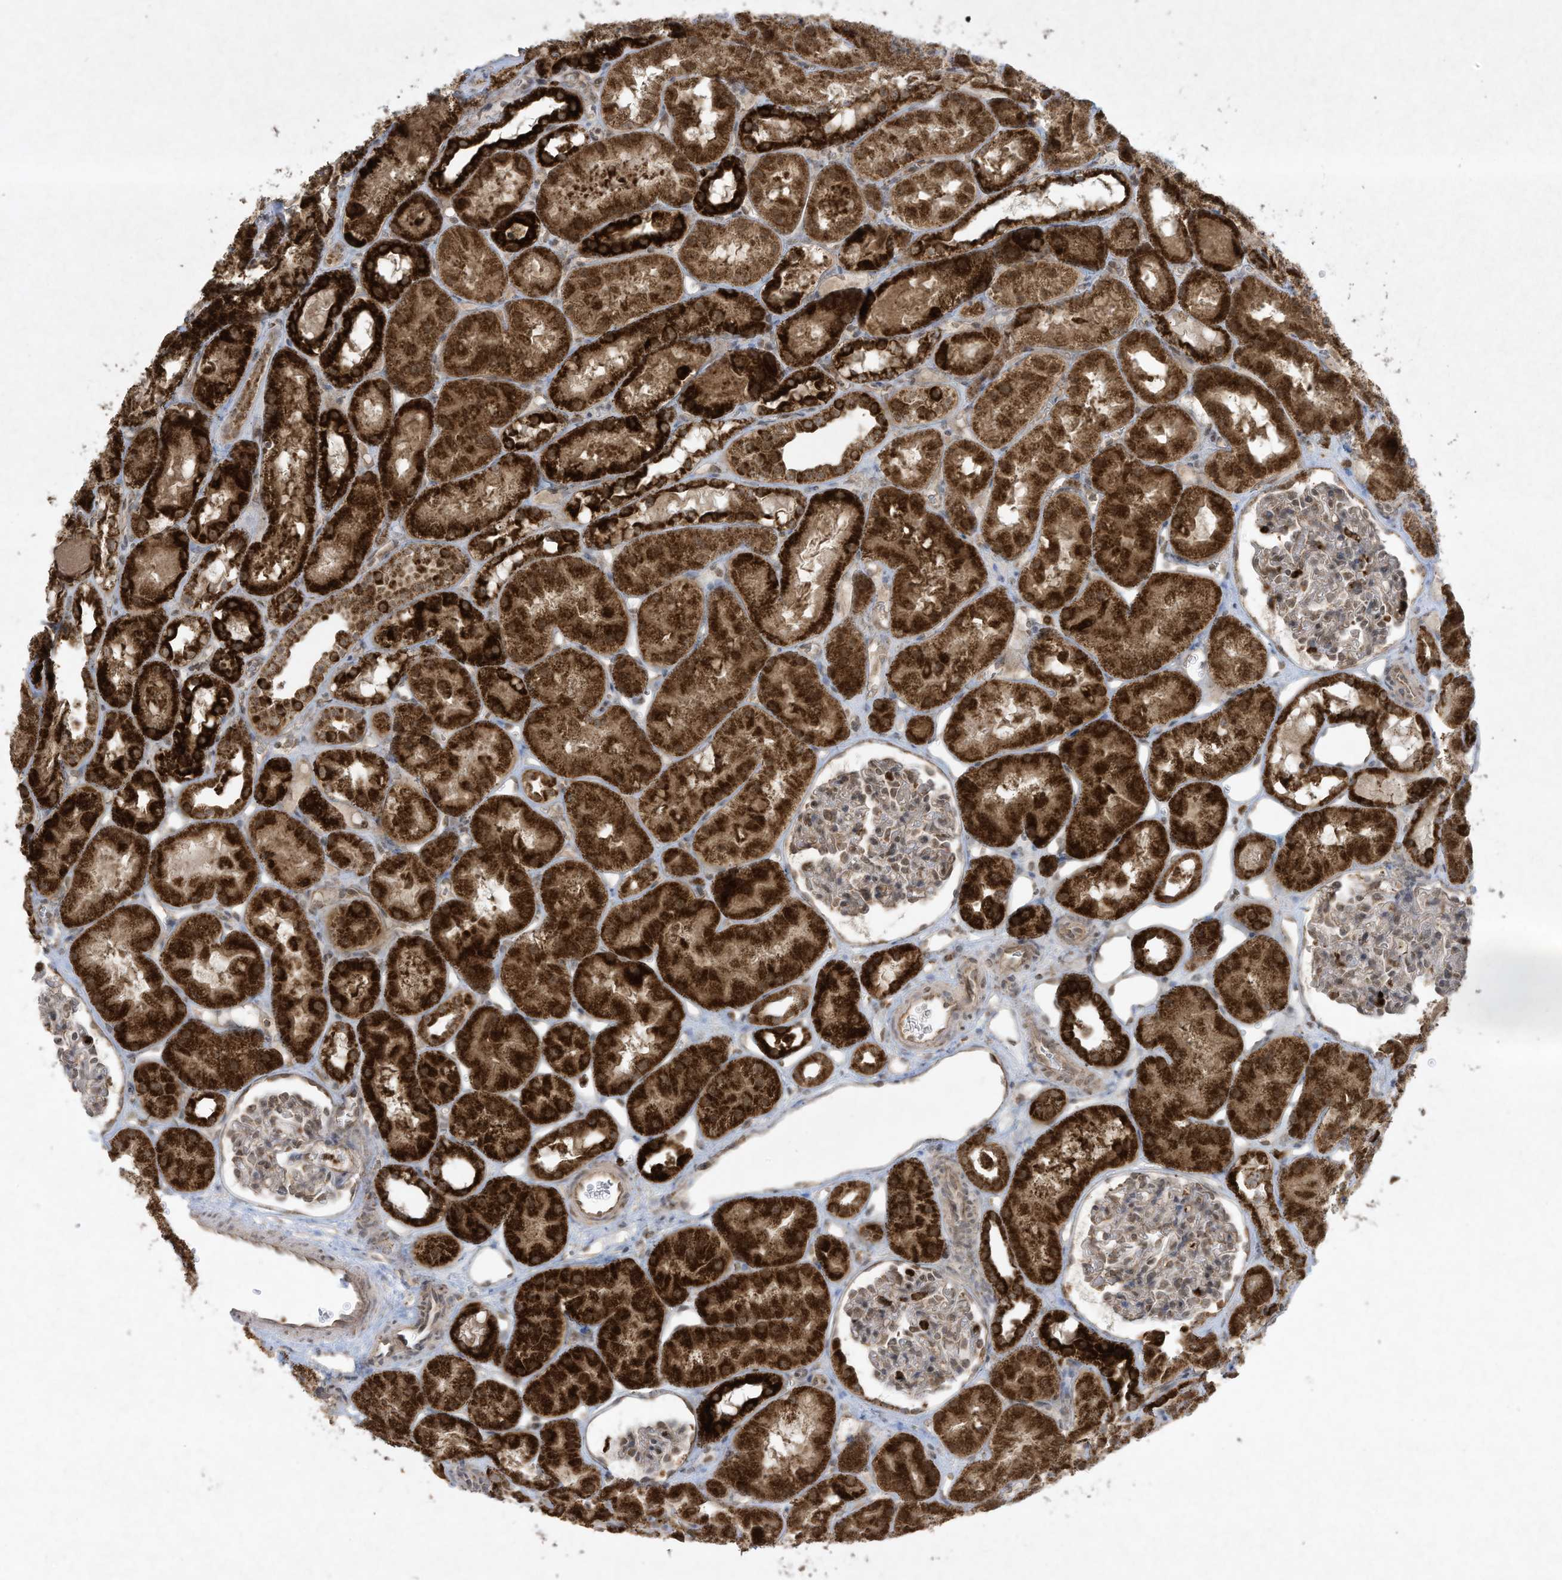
{"staining": {"intensity": "moderate", "quantity": "25%-75%", "location": "cytoplasmic/membranous,nuclear"}, "tissue": "kidney", "cell_type": "Cells in glomeruli", "image_type": "normal", "snomed": [{"axis": "morphology", "description": "Normal tissue, NOS"}, {"axis": "topography", "description": "Kidney"}], "caption": "Immunohistochemistry histopathology image of unremarkable human kidney stained for a protein (brown), which demonstrates medium levels of moderate cytoplasmic/membranous,nuclear positivity in about 25%-75% of cells in glomeruli.", "gene": "CHRNA4", "patient": {"sex": "male", "age": 16}}